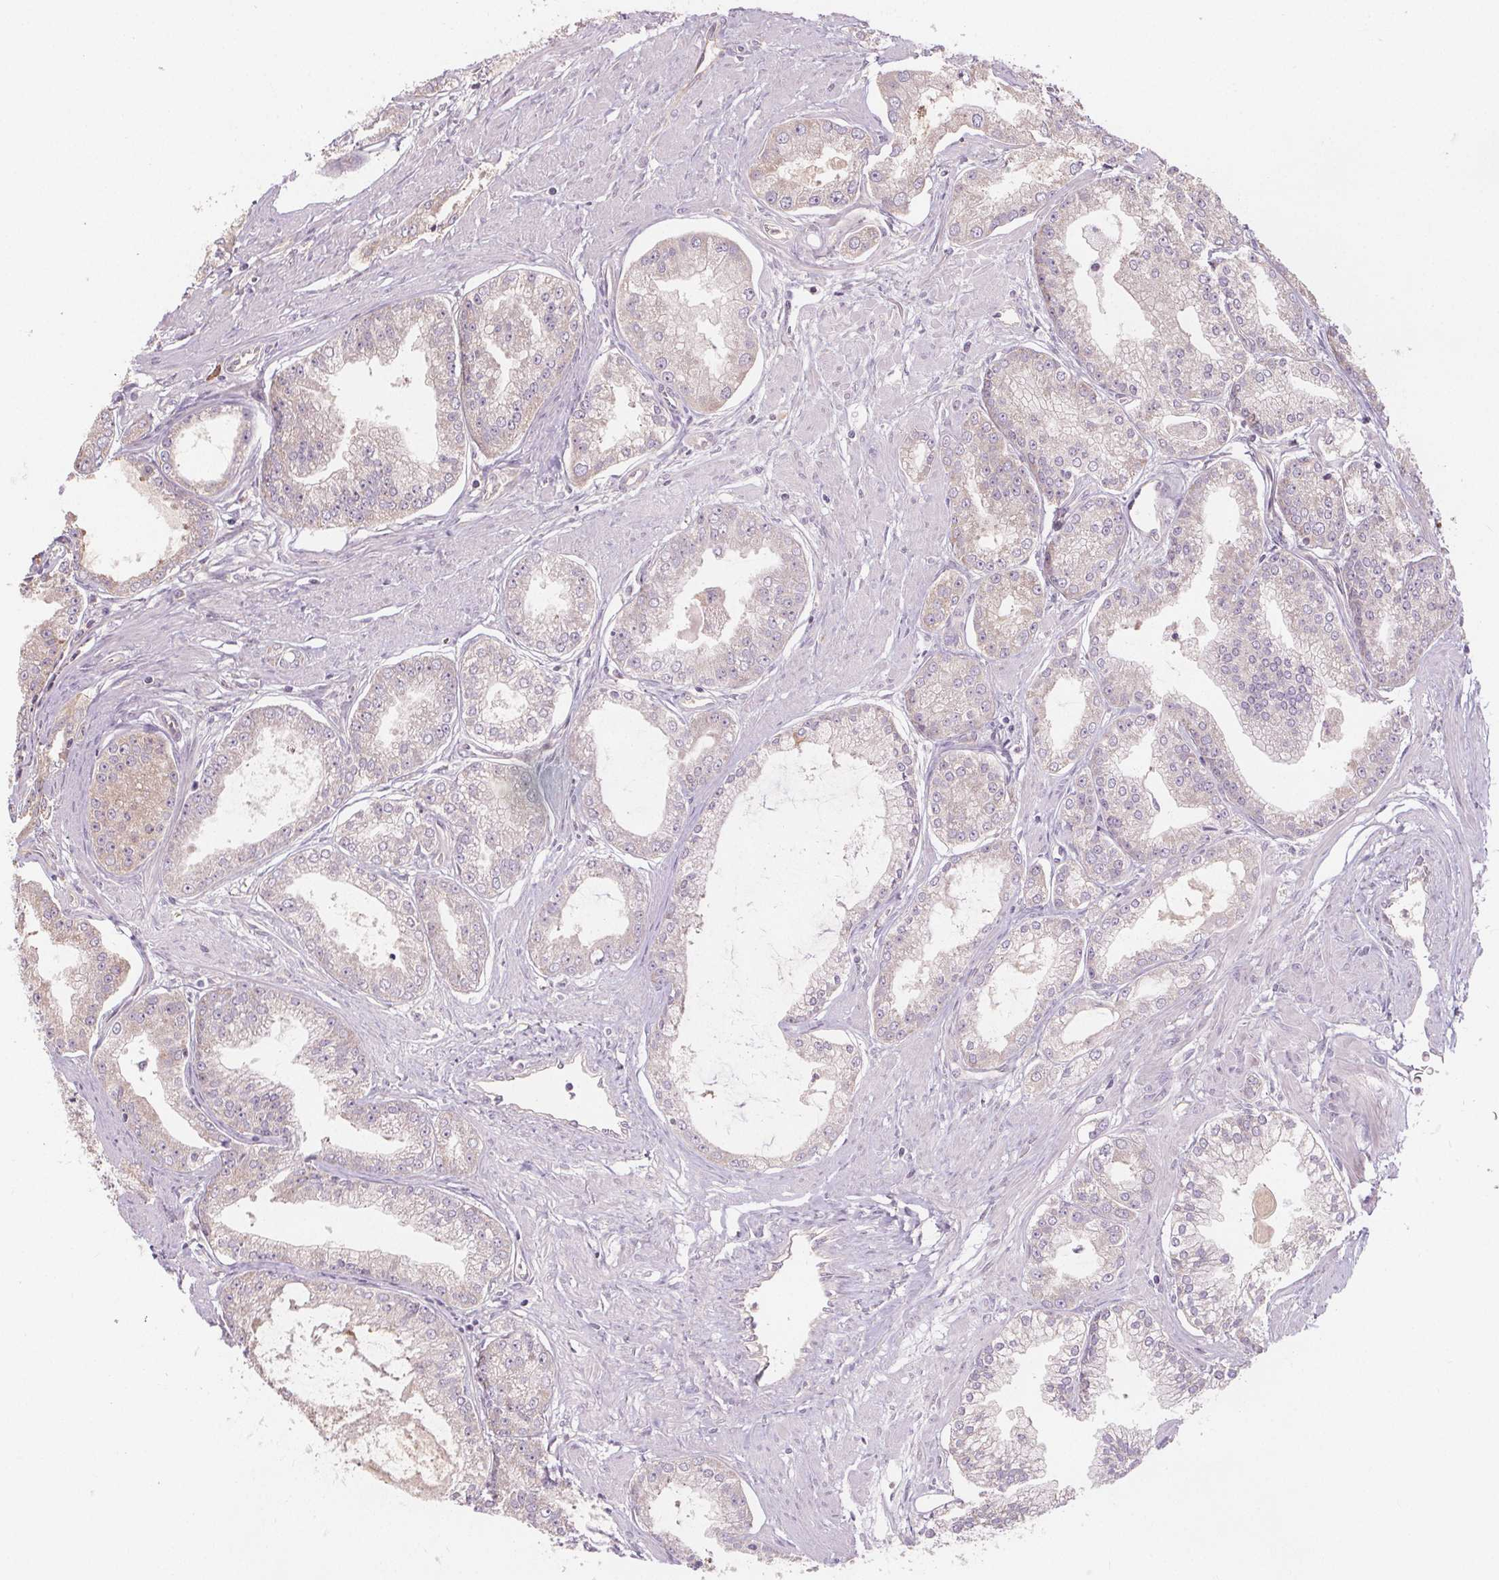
{"staining": {"intensity": "negative", "quantity": "none", "location": "none"}, "tissue": "prostate cancer", "cell_type": "Tumor cells", "image_type": "cancer", "snomed": [{"axis": "morphology", "description": "Adenocarcinoma, NOS"}, {"axis": "topography", "description": "Prostate"}], "caption": "Tumor cells are negative for brown protein staining in prostate cancer (adenocarcinoma).", "gene": "TMEM80", "patient": {"sex": "male", "age": 71}}